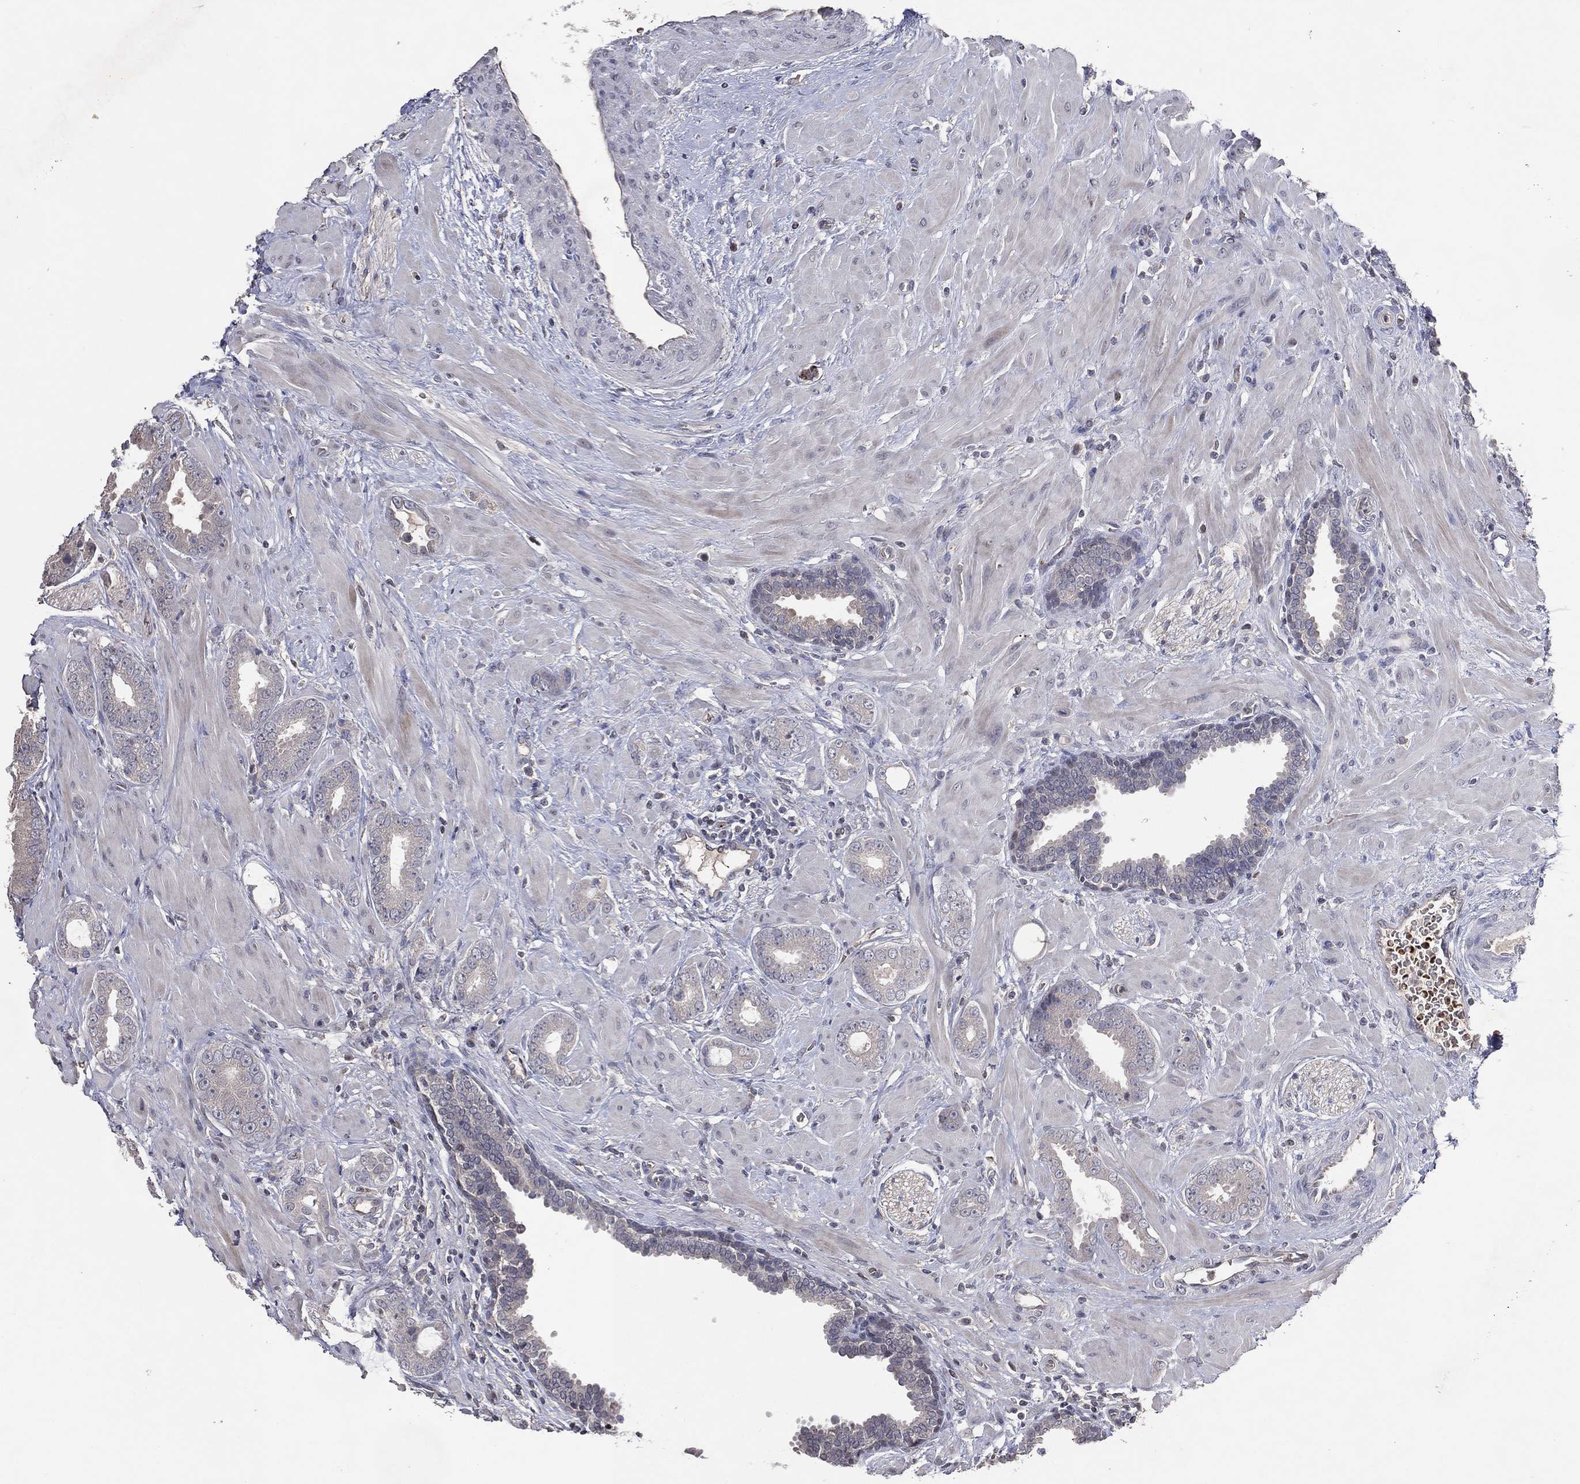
{"staining": {"intensity": "negative", "quantity": "none", "location": "none"}, "tissue": "prostate cancer", "cell_type": "Tumor cells", "image_type": "cancer", "snomed": [{"axis": "morphology", "description": "Adenocarcinoma, Low grade"}, {"axis": "topography", "description": "Prostate"}], "caption": "DAB (3,3'-diaminobenzidine) immunohistochemical staining of human prostate low-grade adenocarcinoma displays no significant expression in tumor cells.", "gene": "DNAH7", "patient": {"sex": "male", "age": 68}}